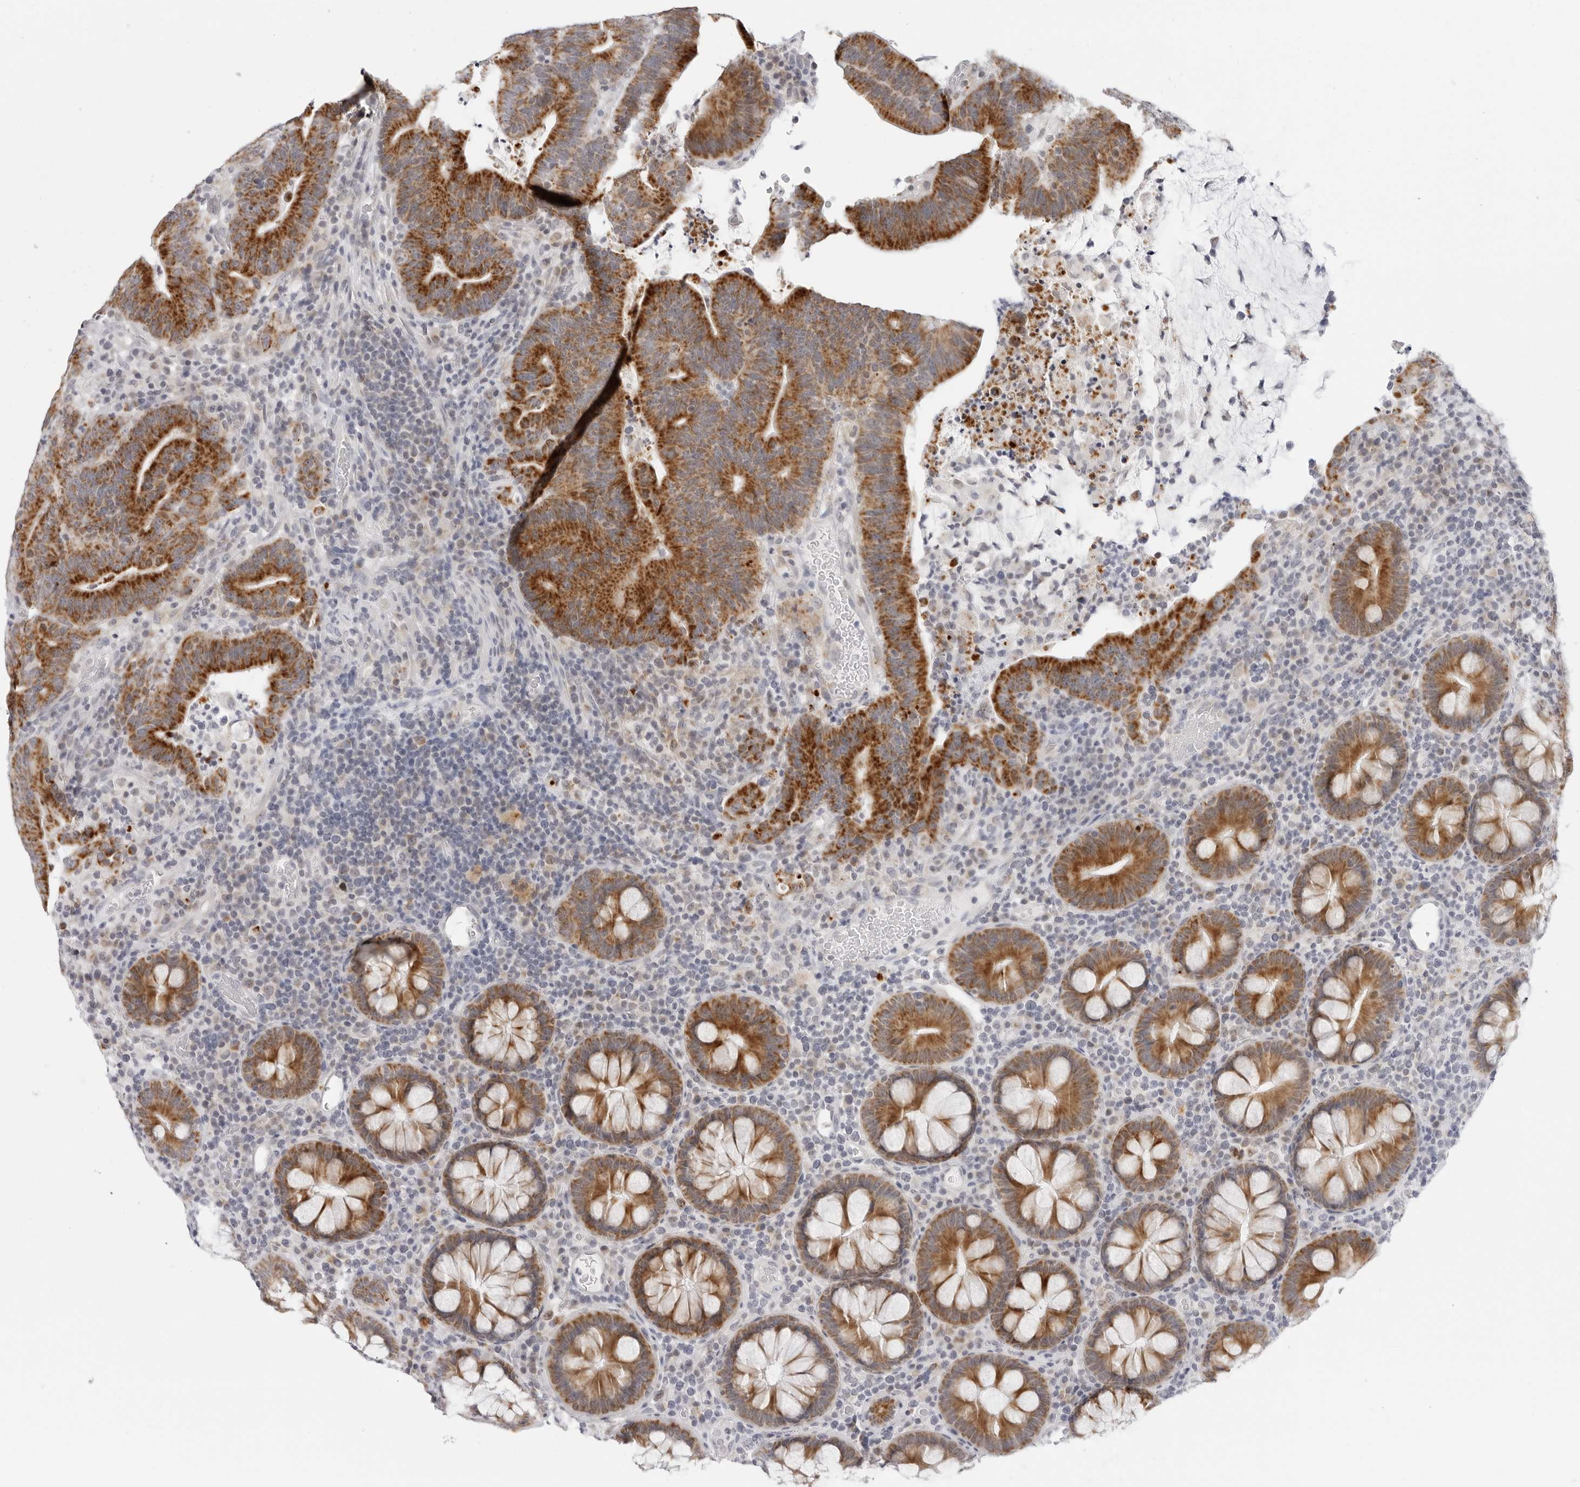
{"staining": {"intensity": "strong", "quantity": ">75%", "location": "cytoplasmic/membranous"}, "tissue": "colorectal cancer", "cell_type": "Tumor cells", "image_type": "cancer", "snomed": [{"axis": "morphology", "description": "Adenocarcinoma, NOS"}, {"axis": "topography", "description": "Colon"}], "caption": "Human adenocarcinoma (colorectal) stained for a protein (brown) reveals strong cytoplasmic/membranous positive expression in approximately >75% of tumor cells.", "gene": "CIART", "patient": {"sex": "female", "age": 66}}